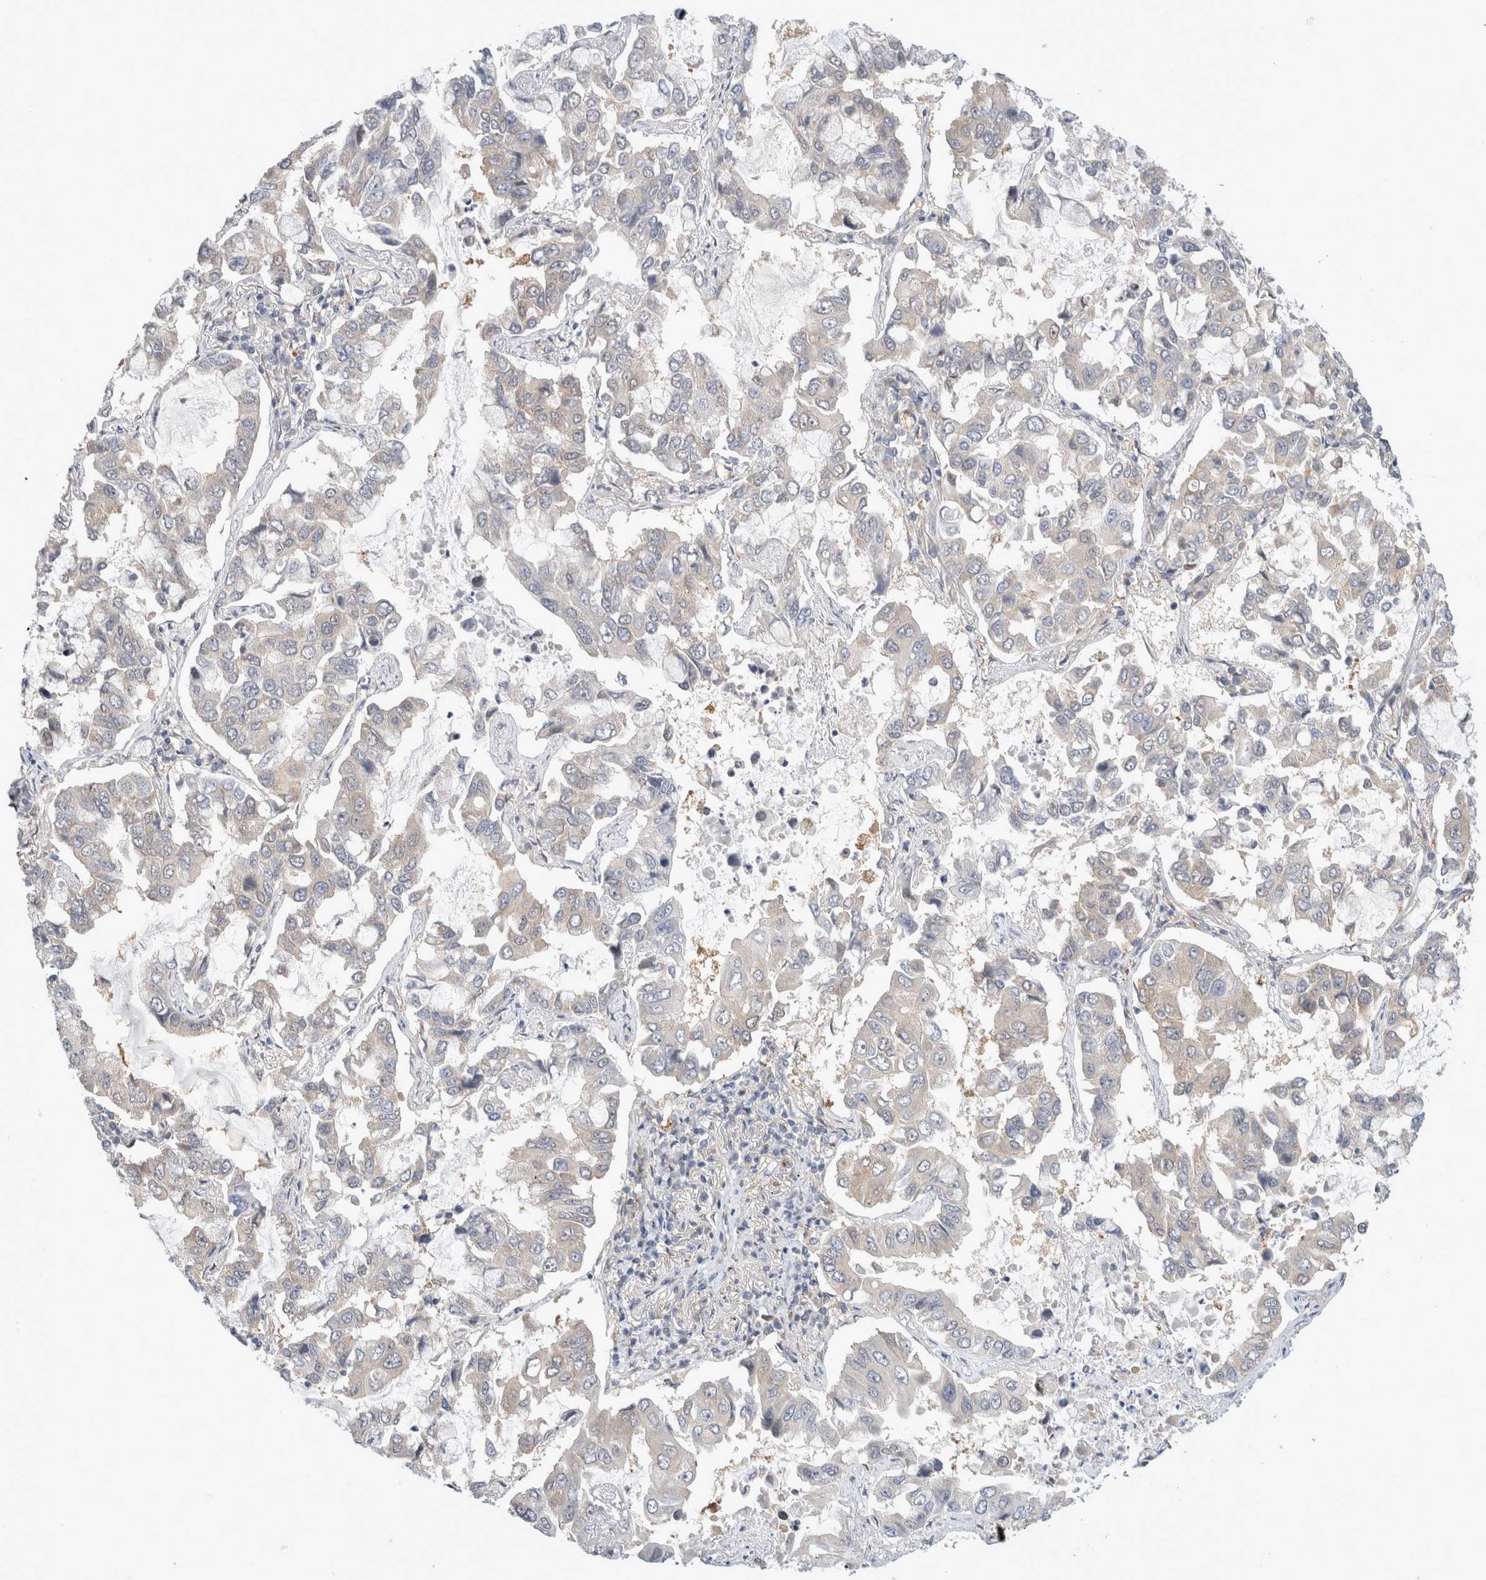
{"staining": {"intensity": "negative", "quantity": "none", "location": "none"}, "tissue": "lung cancer", "cell_type": "Tumor cells", "image_type": "cancer", "snomed": [{"axis": "morphology", "description": "Adenocarcinoma, NOS"}, {"axis": "topography", "description": "Lung"}], "caption": "There is no significant staining in tumor cells of adenocarcinoma (lung).", "gene": "CDCA7L", "patient": {"sex": "male", "age": 64}}